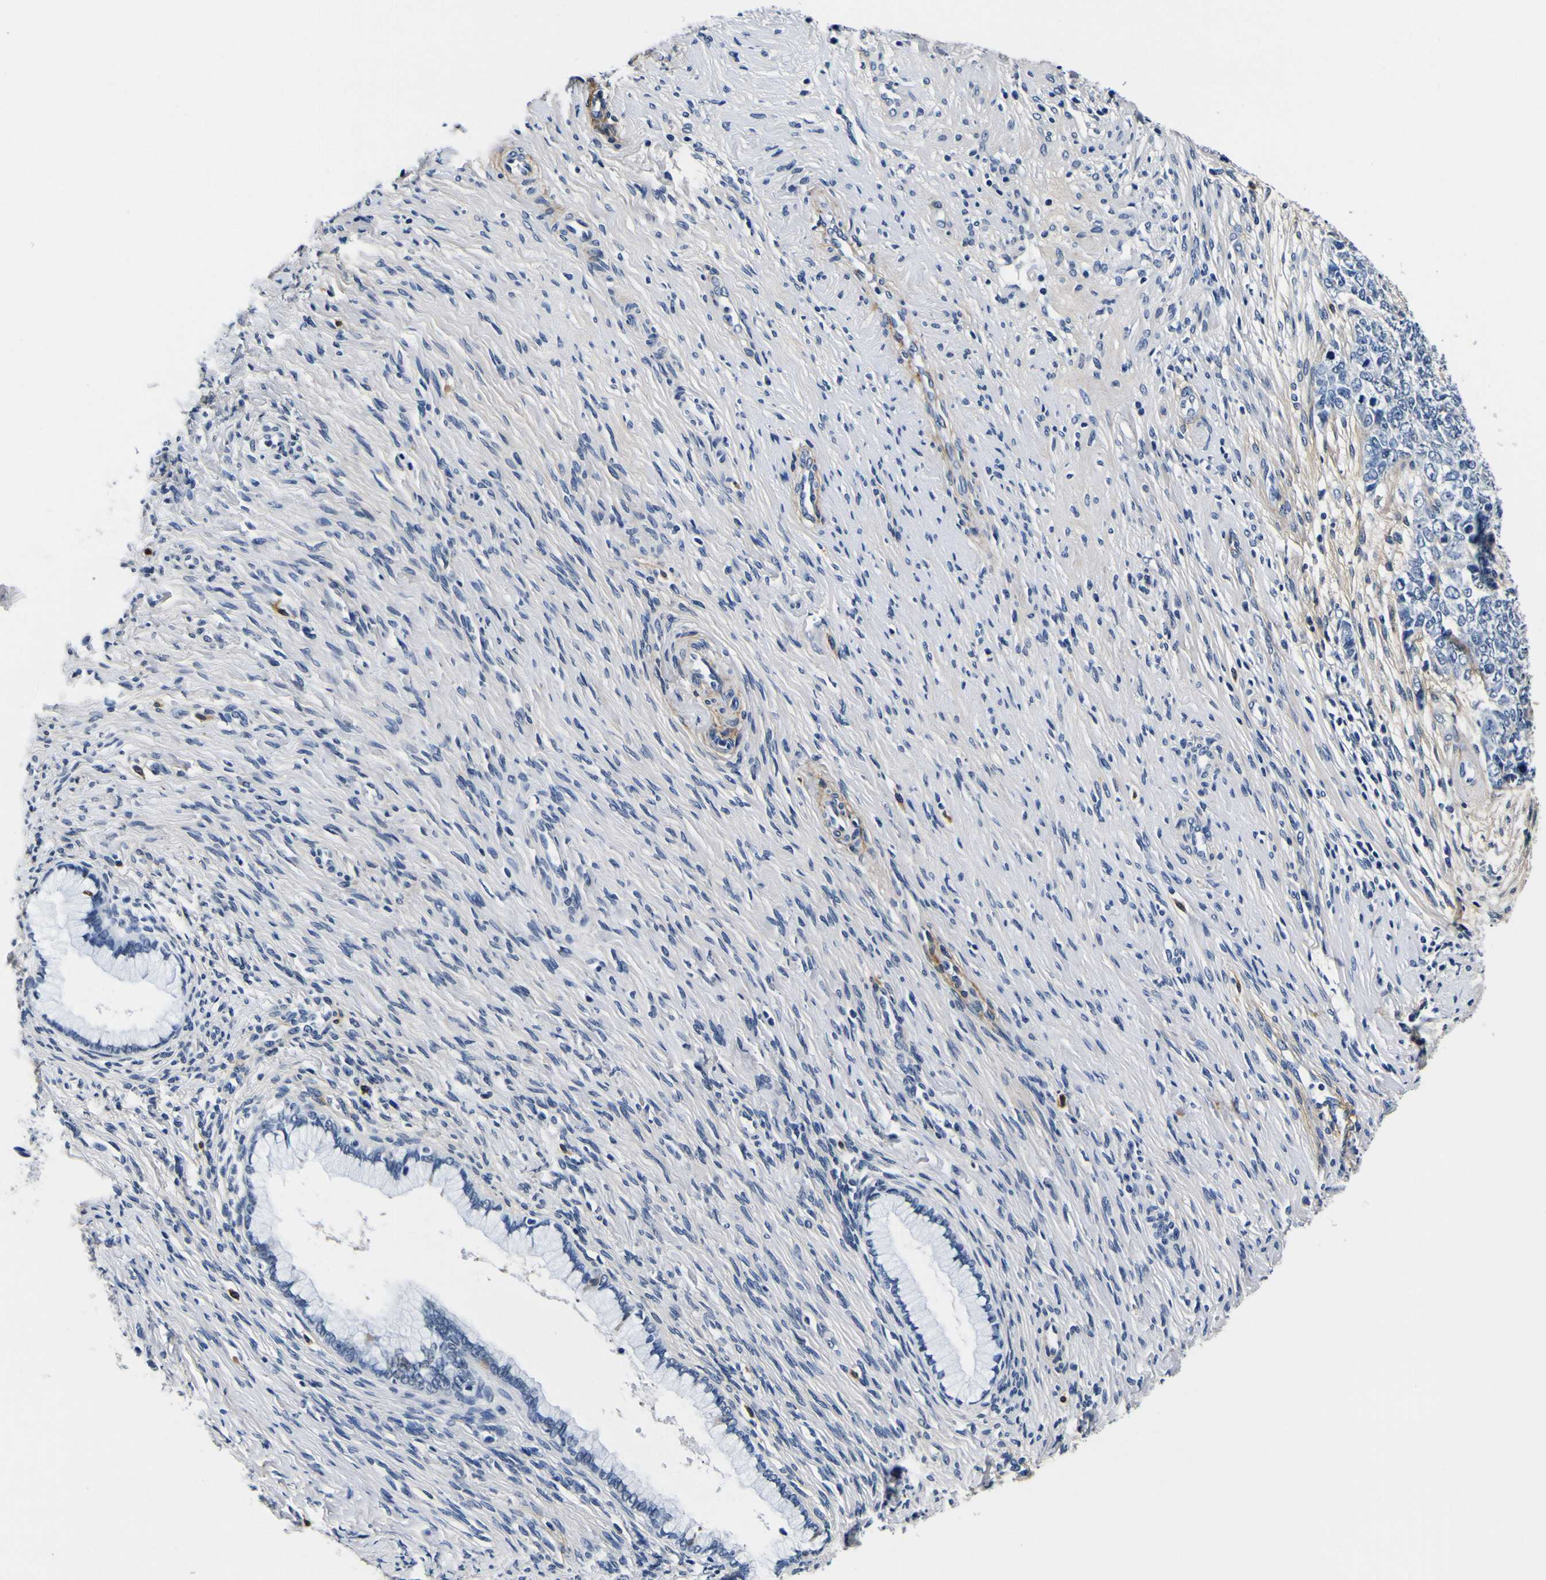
{"staining": {"intensity": "negative", "quantity": "none", "location": "none"}, "tissue": "cervical cancer", "cell_type": "Tumor cells", "image_type": "cancer", "snomed": [{"axis": "morphology", "description": "Squamous cell carcinoma, NOS"}, {"axis": "topography", "description": "Cervix"}], "caption": "The micrograph reveals no staining of tumor cells in cervical squamous cell carcinoma.", "gene": "POSTN", "patient": {"sex": "female", "age": 63}}